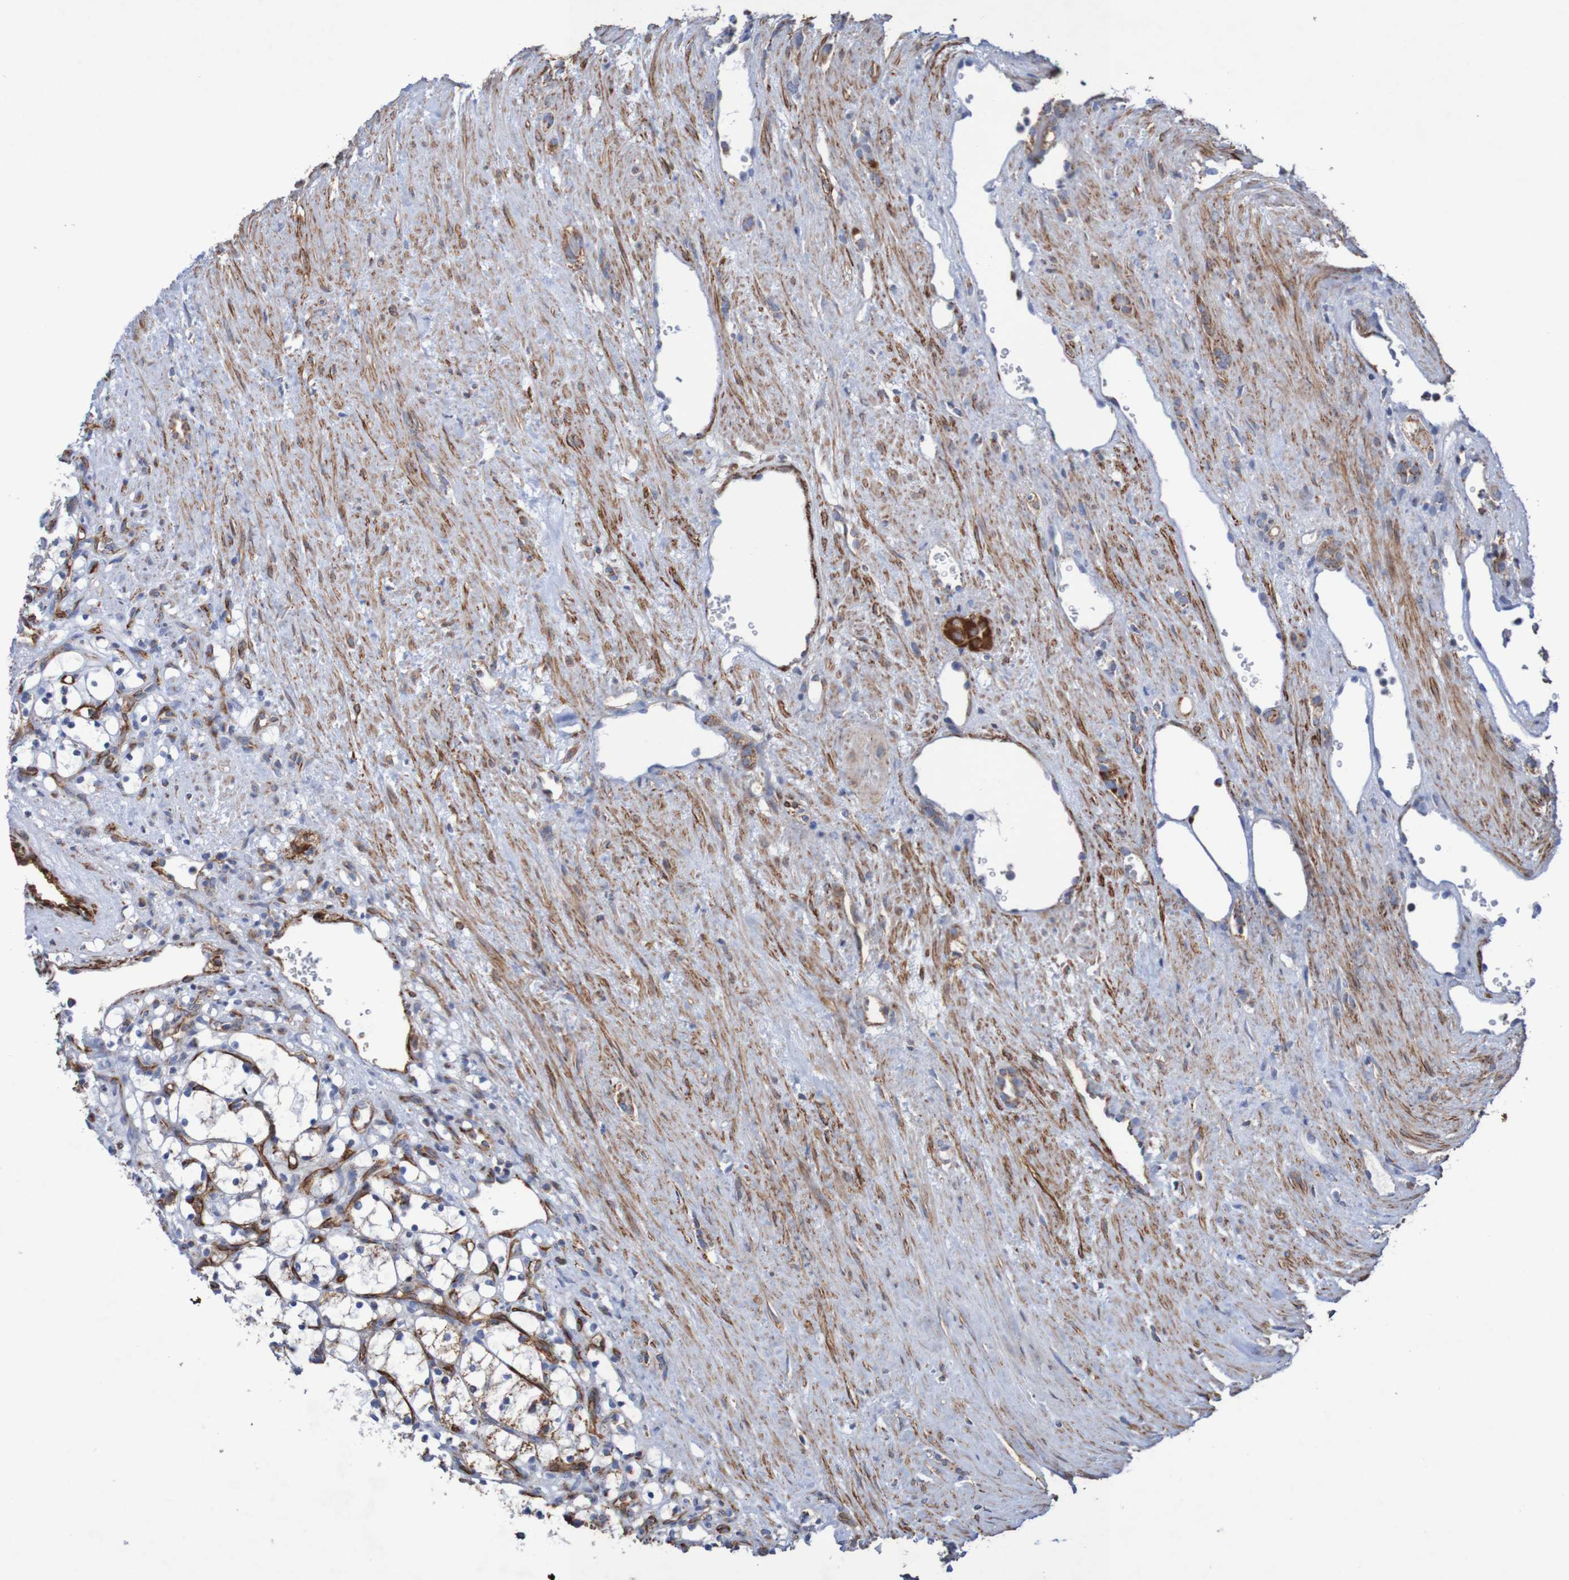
{"staining": {"intensity": "negative", "quantity": "none", "location": "none"}, "tissue": "renal cancer", "cell_type": "Tumor cells", "image_type": "cancer", "snomed": [{"axis": "morphology", "description": "Adenocarcinoma, NOS"}, {"axis": "topography", "description": "Kidney"}], "caption": "Tumor cells are negative for protein expression in human renal adenocarcinoma.", "gene": "MMEL1", "patient": {"sex": "female", "age": 69}}